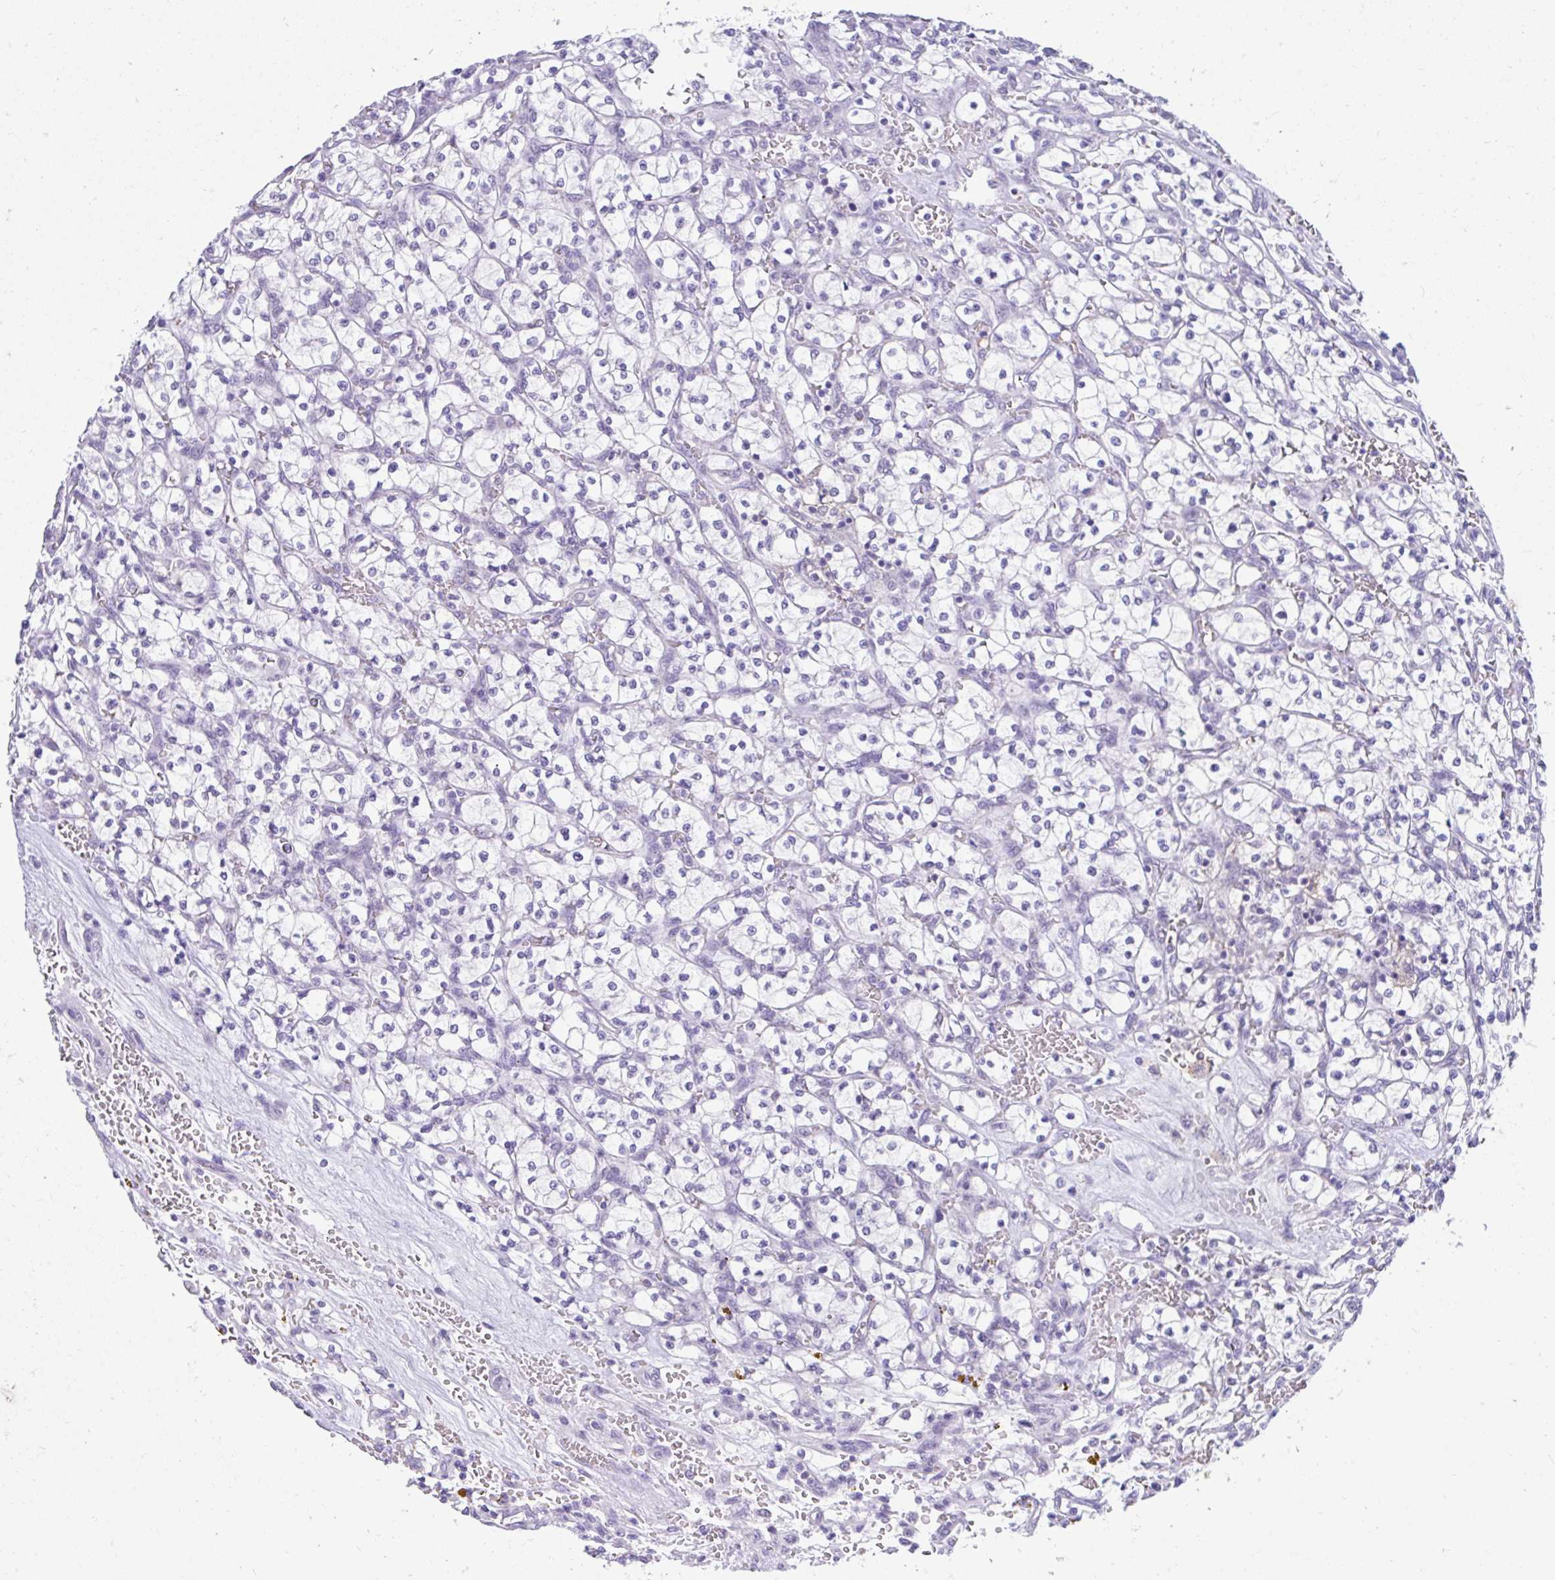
{"staining": {"intensity": "negative", "quantity": "none", "location": "none"}, "tissue": "renal cancer", "cell_type": "Tumor cells", "image_type": "cancer", "snomed": [{"axis": "morphology", "description": "Adenocarcinoma, NOS"}, {"axis": "topography", "description": "Kidney"}], "caption": "An immunohistochemistry histopathology image of renal cancer is shown. There is no staining in tumor cells of renal cancer.", "gene": "DCAF17", "patient": {"sex": "female", "age": 64}}